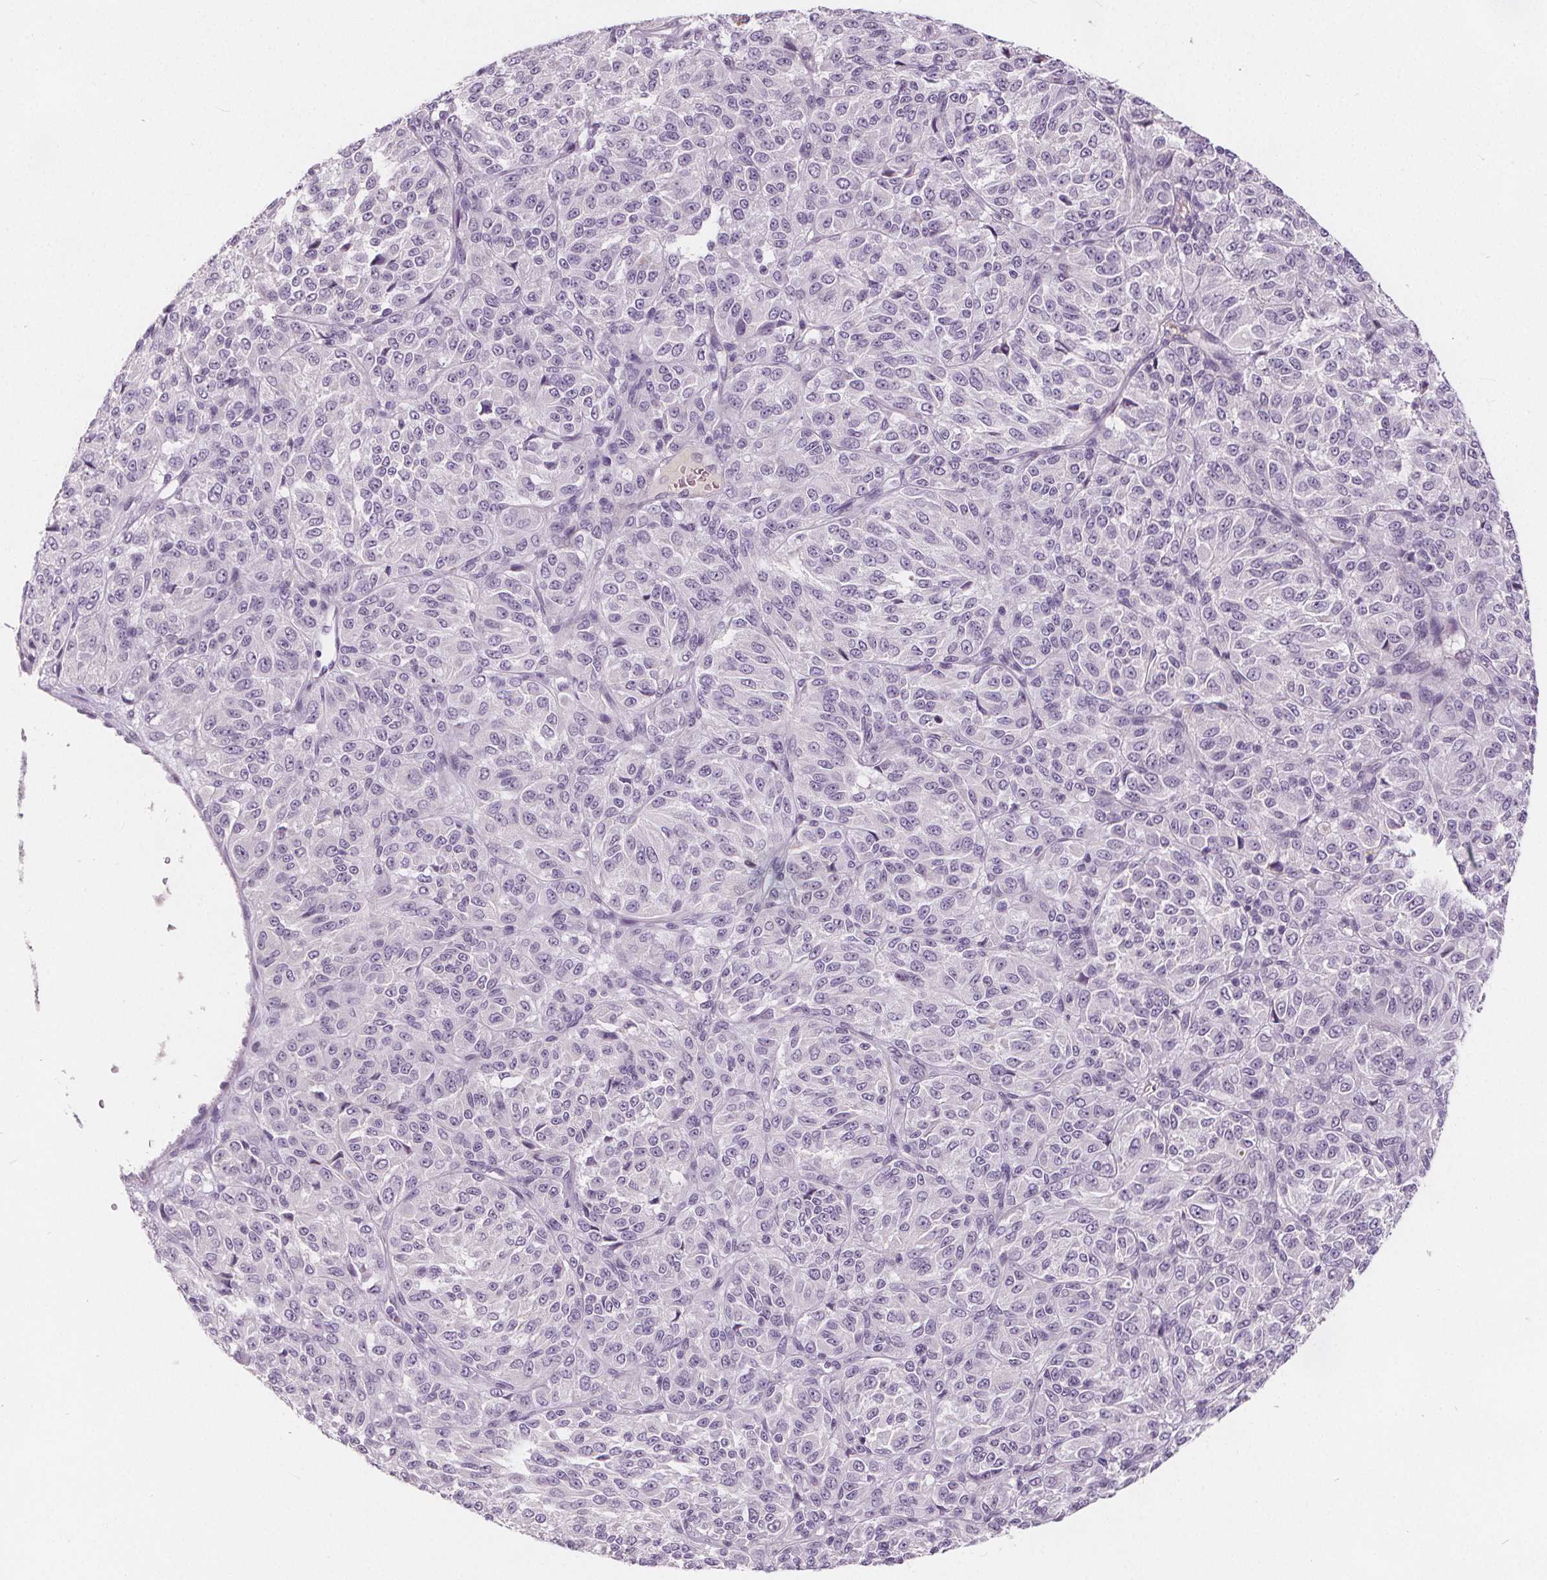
{"staining": {"intensity": "negative", "quantity": "none", "location": "none"}, "tissue": "melanoma", "cell_type": "Tumor cells", "image_type": "cancer", "snomed": [{"axis": "morphology", "description": "Malignant melanoma, Metastatic site"}, {"axis": "topography", "description": "Brain"}], "caption": "High power microscopy image of an IHC image of malignant melanoma (metastatic site), revealing no significant expression in tumor cells.", "gene": "PLA2G2E", "patient": {"sex": "female", "age": 56}}